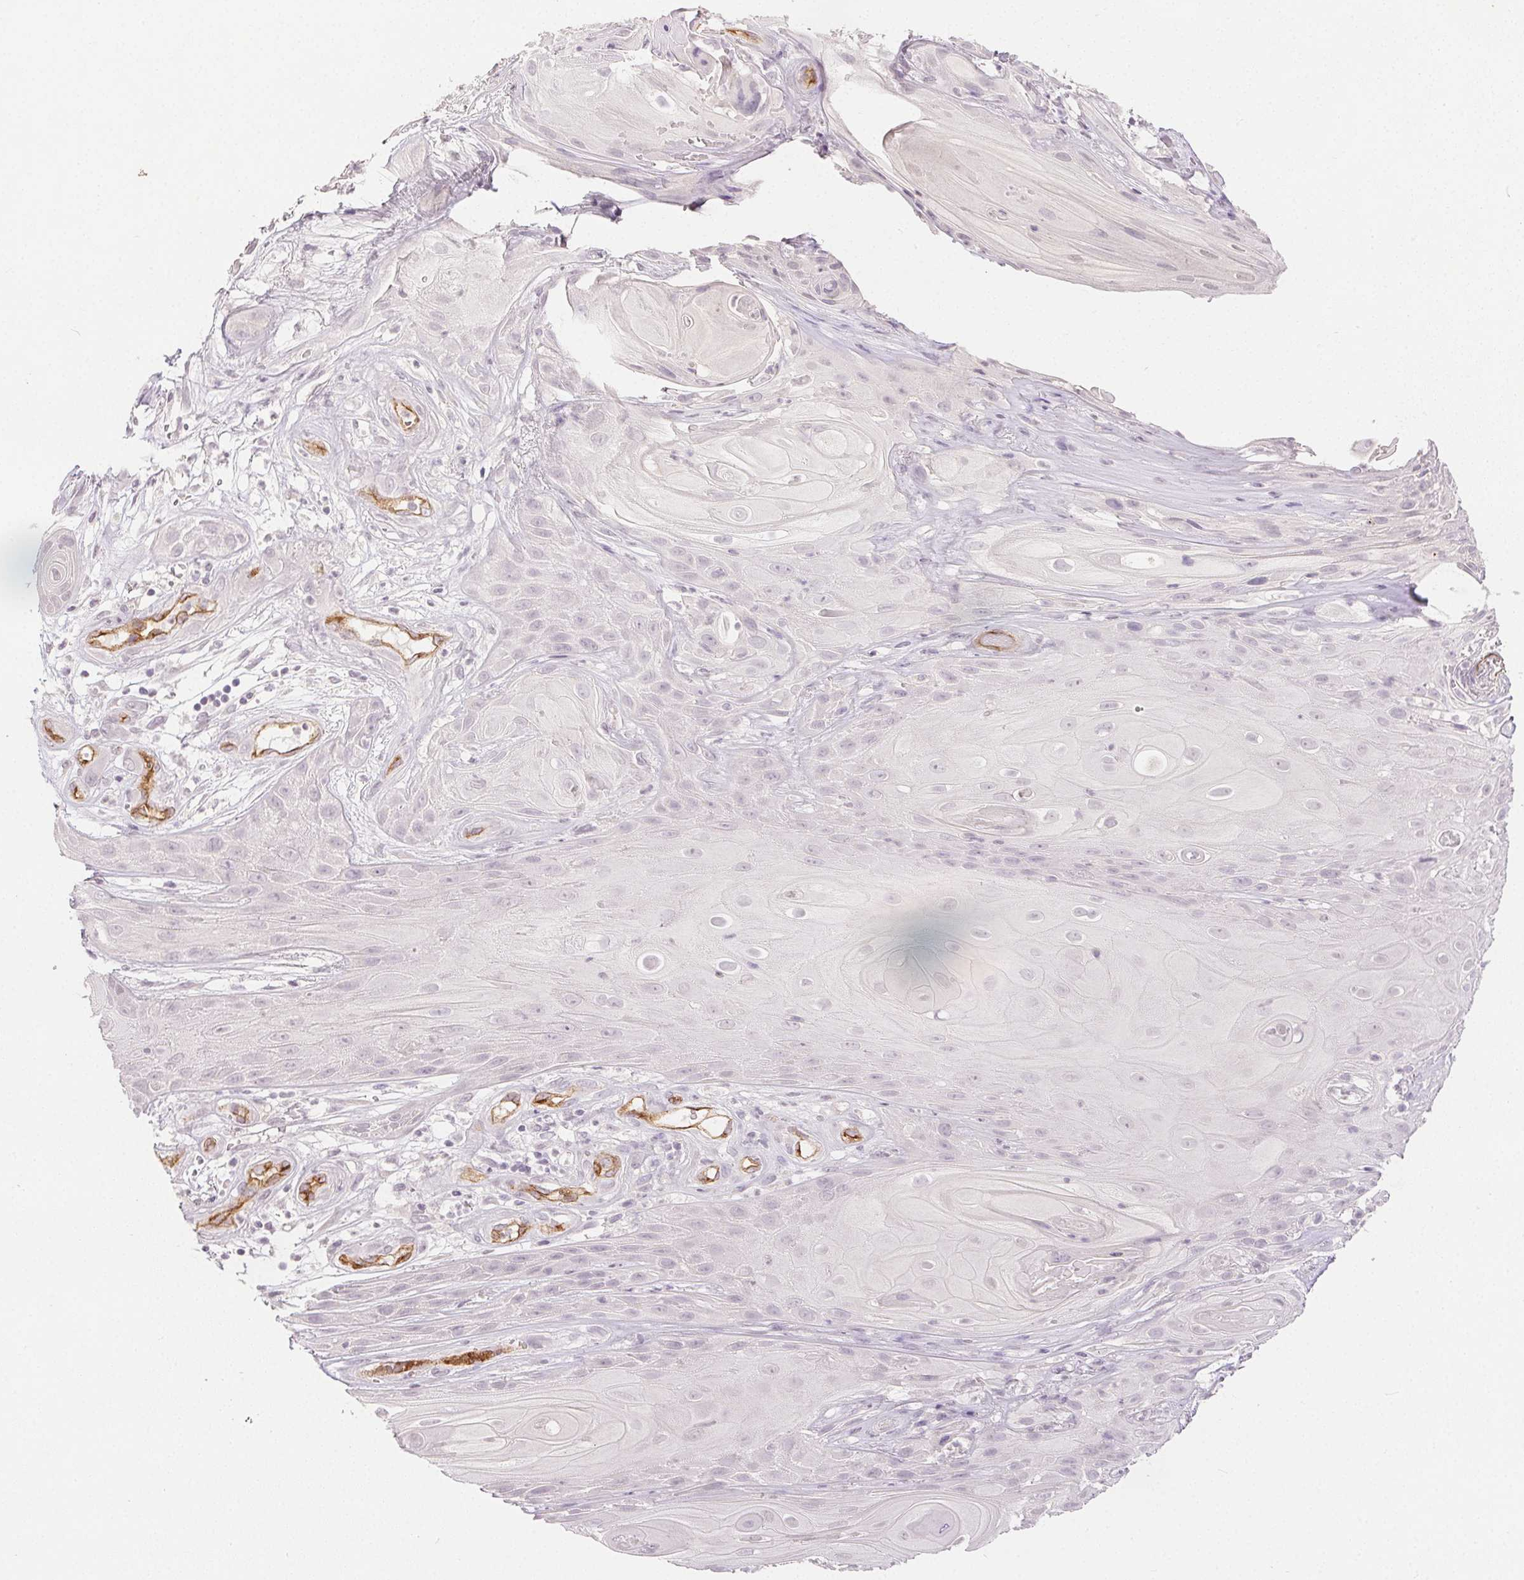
{"staining": {"intensity": "negative", "quantity": "none", "location": "none"}, "tissue": "skin cancer", "cell_type": "Tumor cells", "image_type": "cancer", "snomed": [{"axis": "morphology", "description": "Squamous cell carcinoma, NOS"}, {"axis": "topography", "description": "Skin"}], "caption": "Tumor cells show no significant positivity in skin cancer.", "gene": "PODXL", "patient": {"sex": "male", "age": 62}}